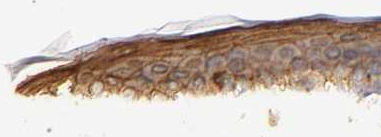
{"staining": {"intensity": "strong", "quantity": ">75%", "location": "cytoplasmic/membranous"}, "tissue": "melanoma", "cell_type": "Tumor cells", "image_type": "cancer", "snomed": [{"axis": "morphology", "description": "Malignant melanoma, NOS"}, {"axis": "topography", "description": "Skin"}], "caption": "Human malignant melanoma stained with a protein marker exhibits strong staining in tumor cells.", "gene": "SLC9A3R1", "patient": {"sex": "male", "age": 88}}